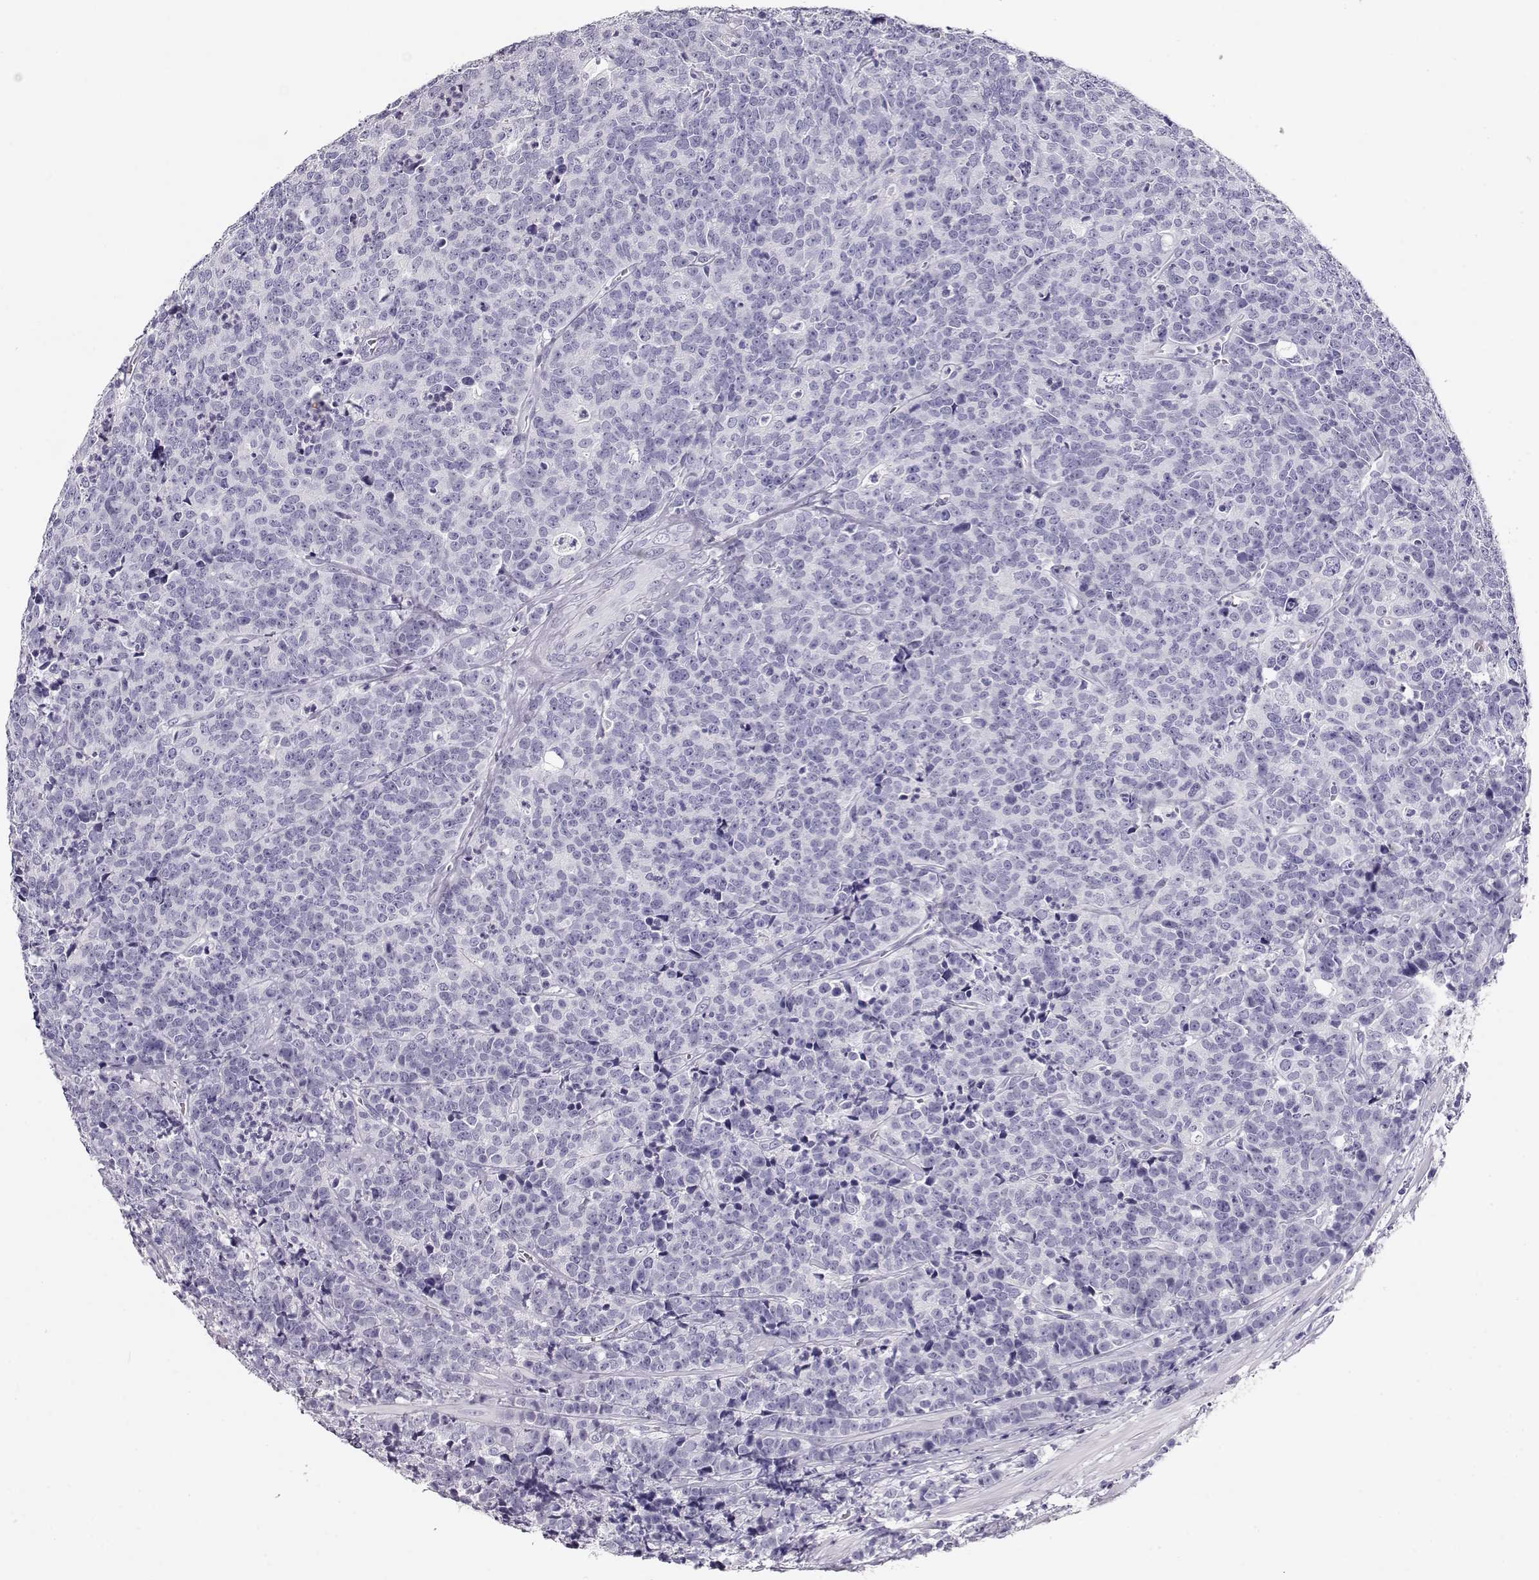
{"staining": {"intensity": "negative", "quantity": "none", "location": "none"}, "tissue": "prostate cancer", "cell_type": "Tumor cells", "image_type": "cancer", "snomed": [{"axis": "morphology", "description": "Adenocarcinoma, NOS"}, {"axis": "topography", "description": "Prostate"}], "caption": "Image shows no significant protein expression in tumor cells of prostate cancer.", "gene": "MAGEC1", "patient": {"sex": "male", "age": 67}}